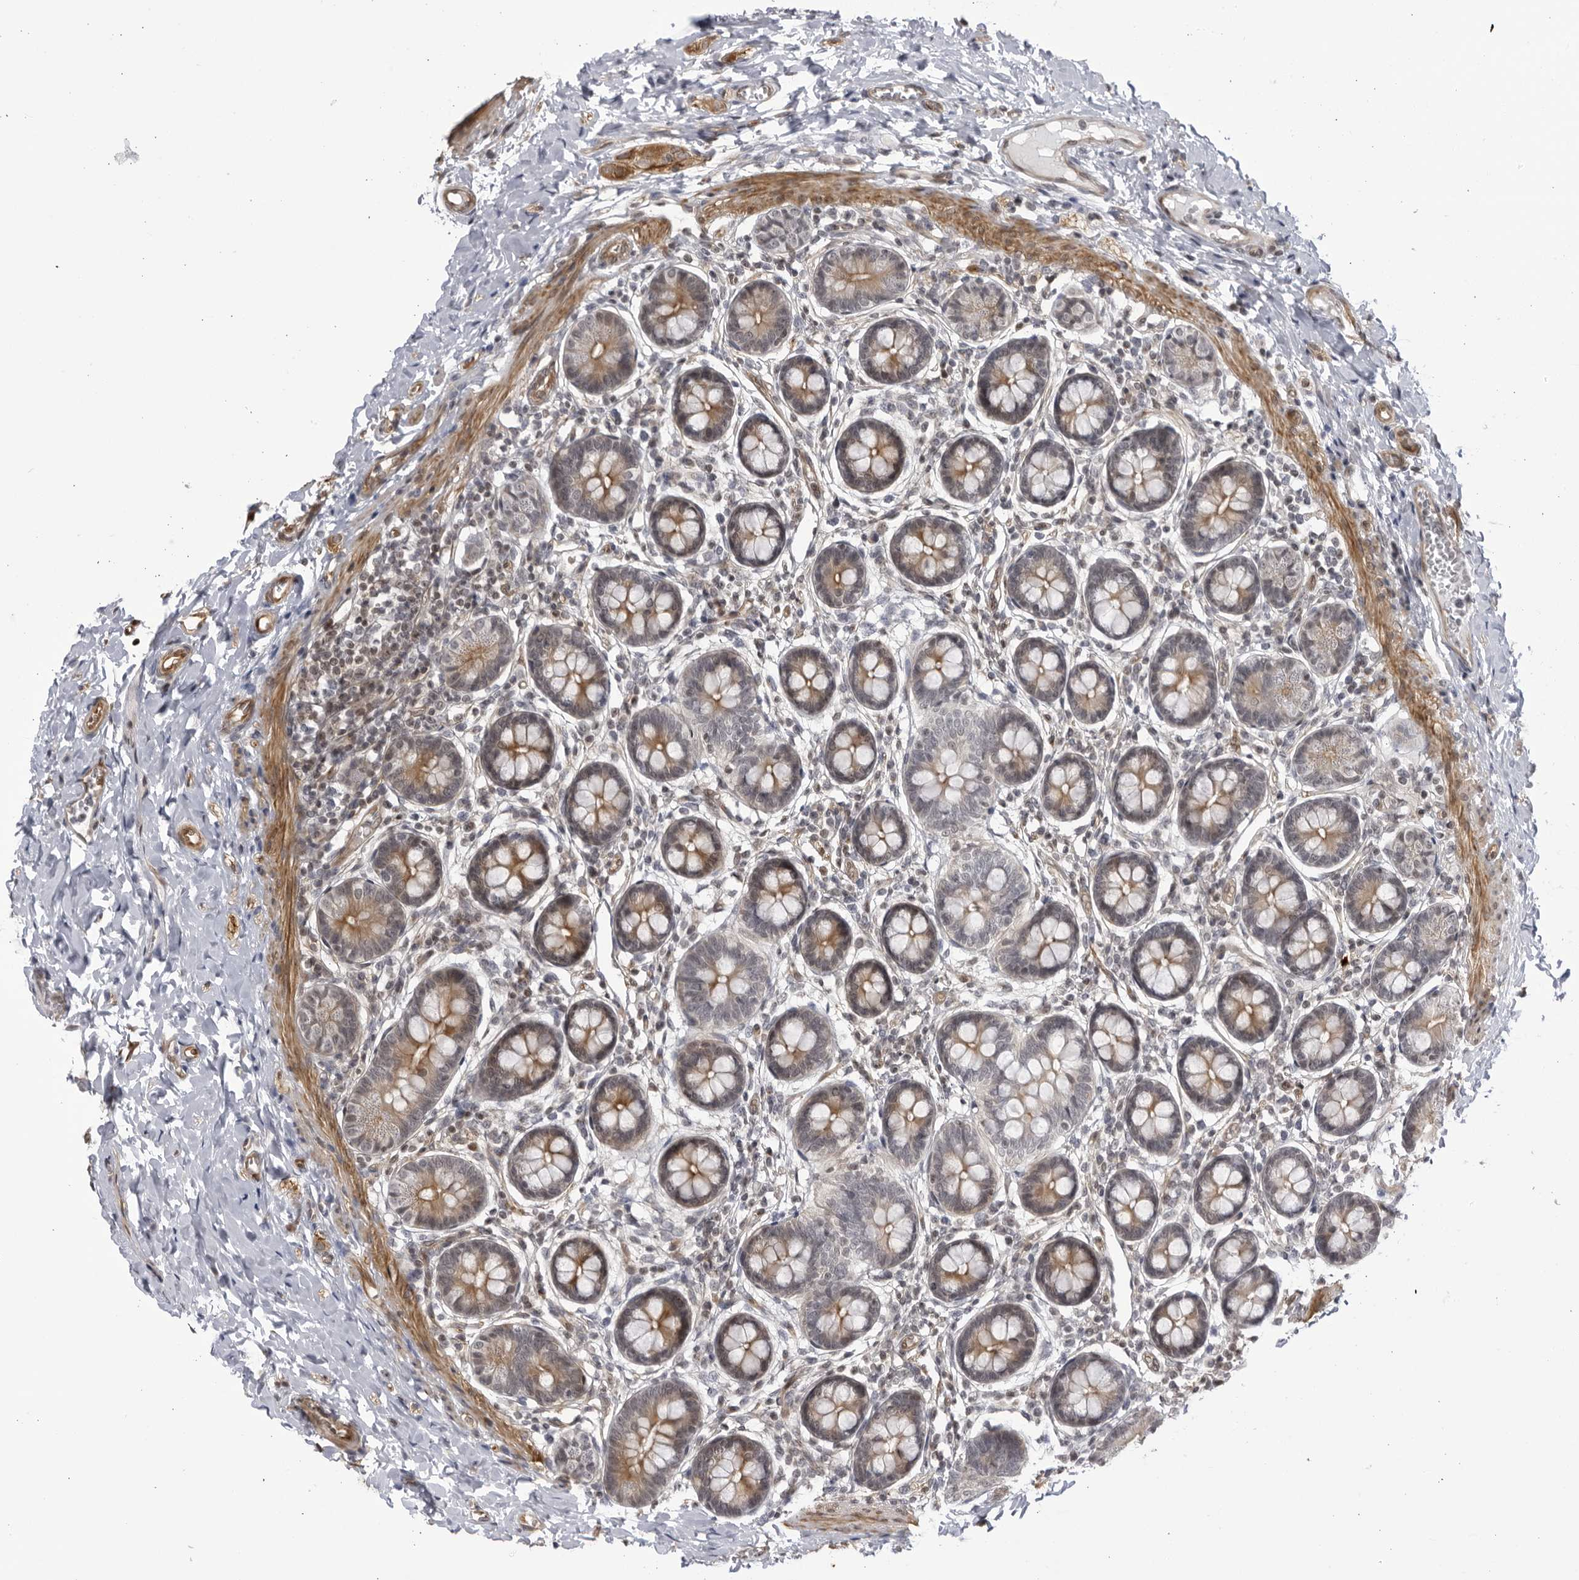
{"staining": {"intensity": "moderate", "quantity": ">75%", "location": "cytoplasmic/membranous"}, "tissue": "small intestine", "cell_type": "Glandular cells", "image_type": "normal", "snomed": [{"axis": "morphology", "description": "Normal tissue, NOS"}, {"axis": "topography", "description": "Small intestine"}], "caption": "Immunohistochemistry micrograph of unremarkable small intestine: small intestine stained using immunohistochemistry reveals medium levels of moderate protein expression localized specifically in the cytoplasmic/membranous of glandular cells, appearing as a cytoplasmic/membranous brown color.", "gene": "CNBD1", "patient": {"sex": "male", "age": 7}}